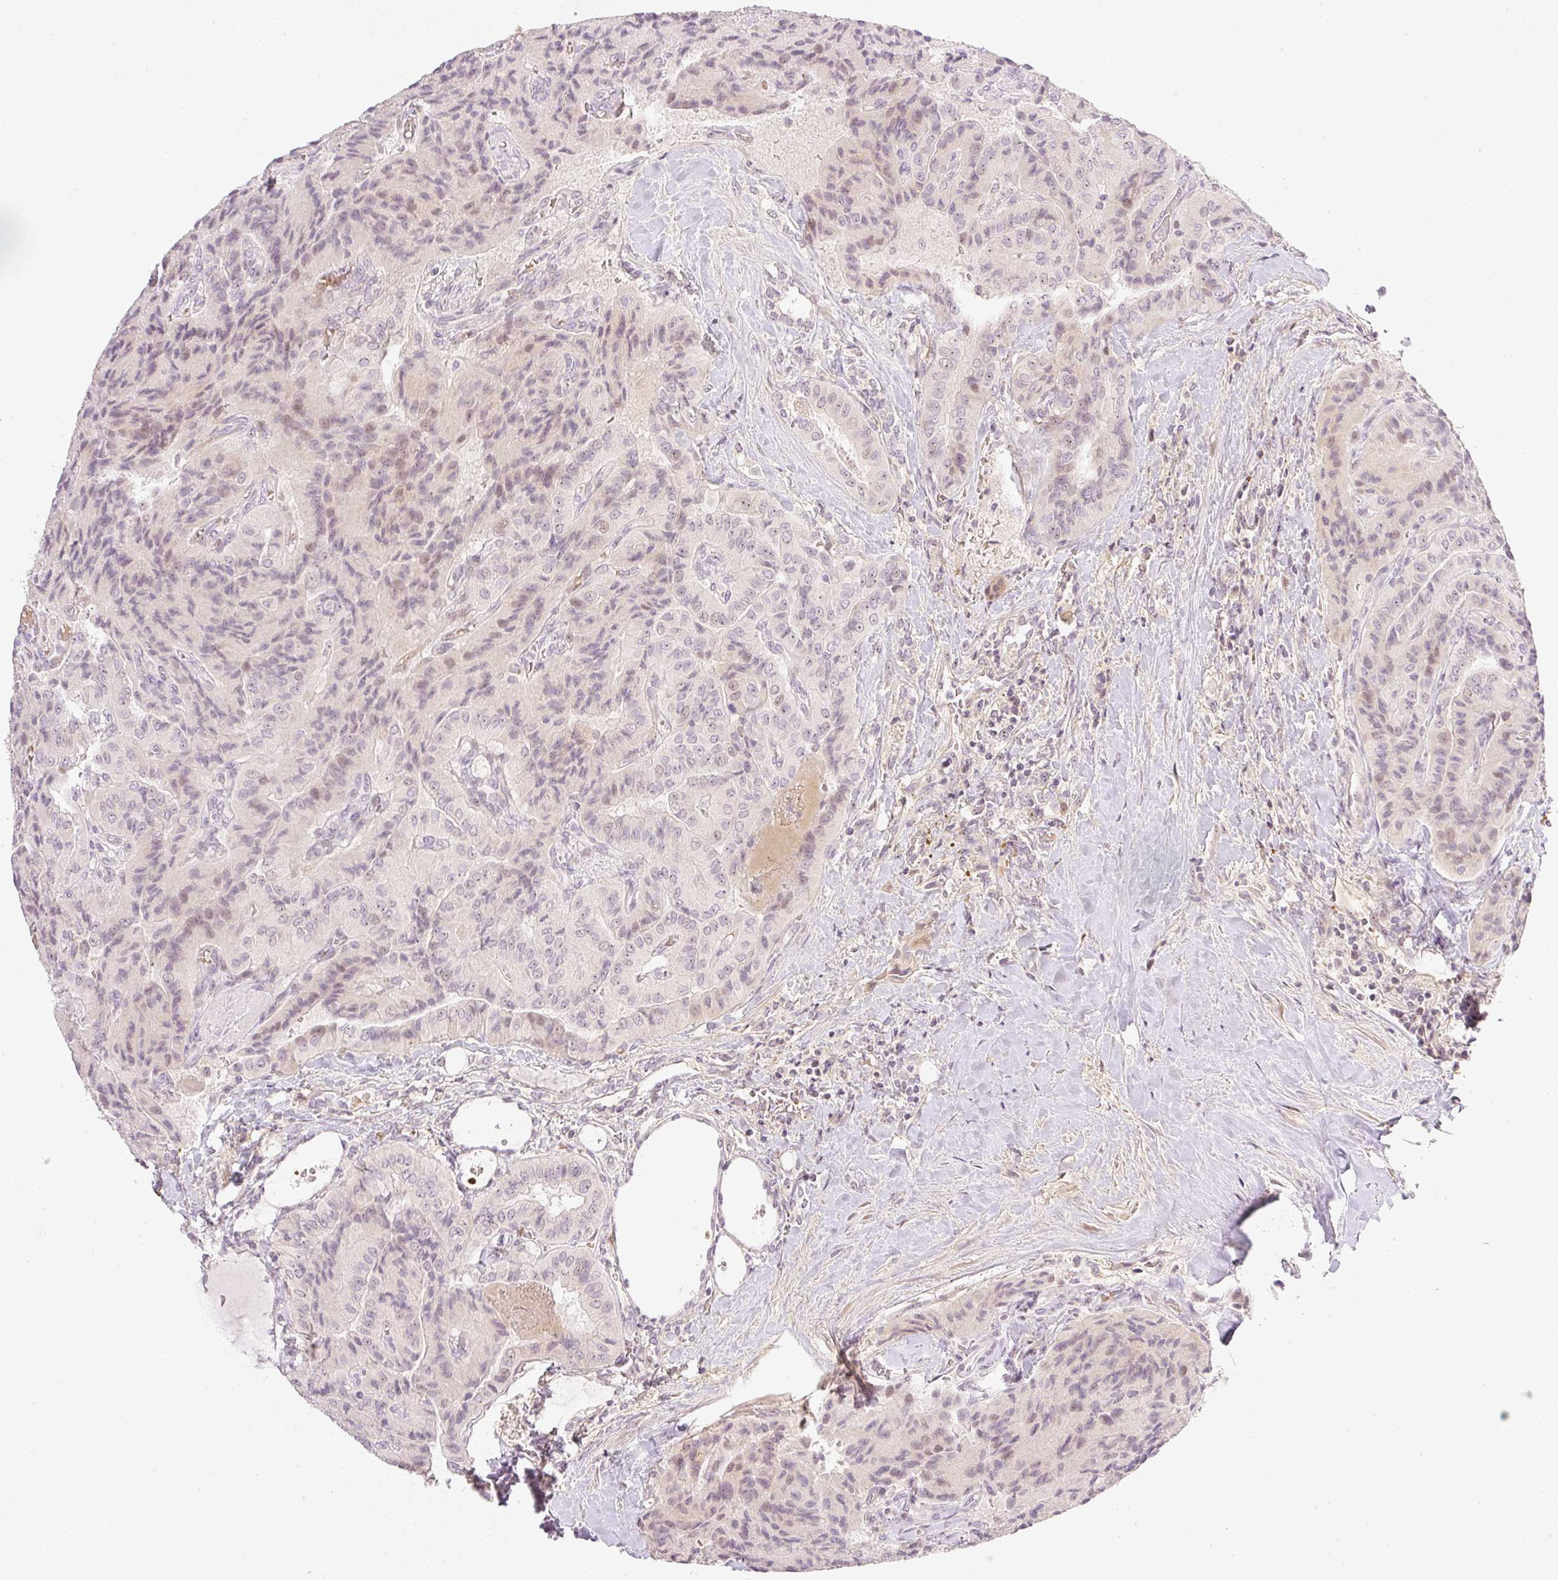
{"staining": {"intensity": "weak", "quantity": "25%-75%", "location": "nuclear"}, "tissue": "thyroid cancer", "cell_type": "Tumor cells", "image_type": "cancer", "snomed": [{"axis": "morphology", "description": "Normal tissue, NOS"}, {"axis": "morphology", "description": "Papillary adenocarcinoma, NOS"}, {"axis": "topography", "description": "Thyroid gland"}], "caption": "Protein positivity by immunohistochemistry (IHC) displays weak nuclear staining in about 25%-75% of tumor cells in thyroid papillary adenocarcinoma. (brown staining indicates protein expression, while blue staining denotes nuclei).", "gene": "AAR2", "patient": {"sex": "female", "age": 59}}